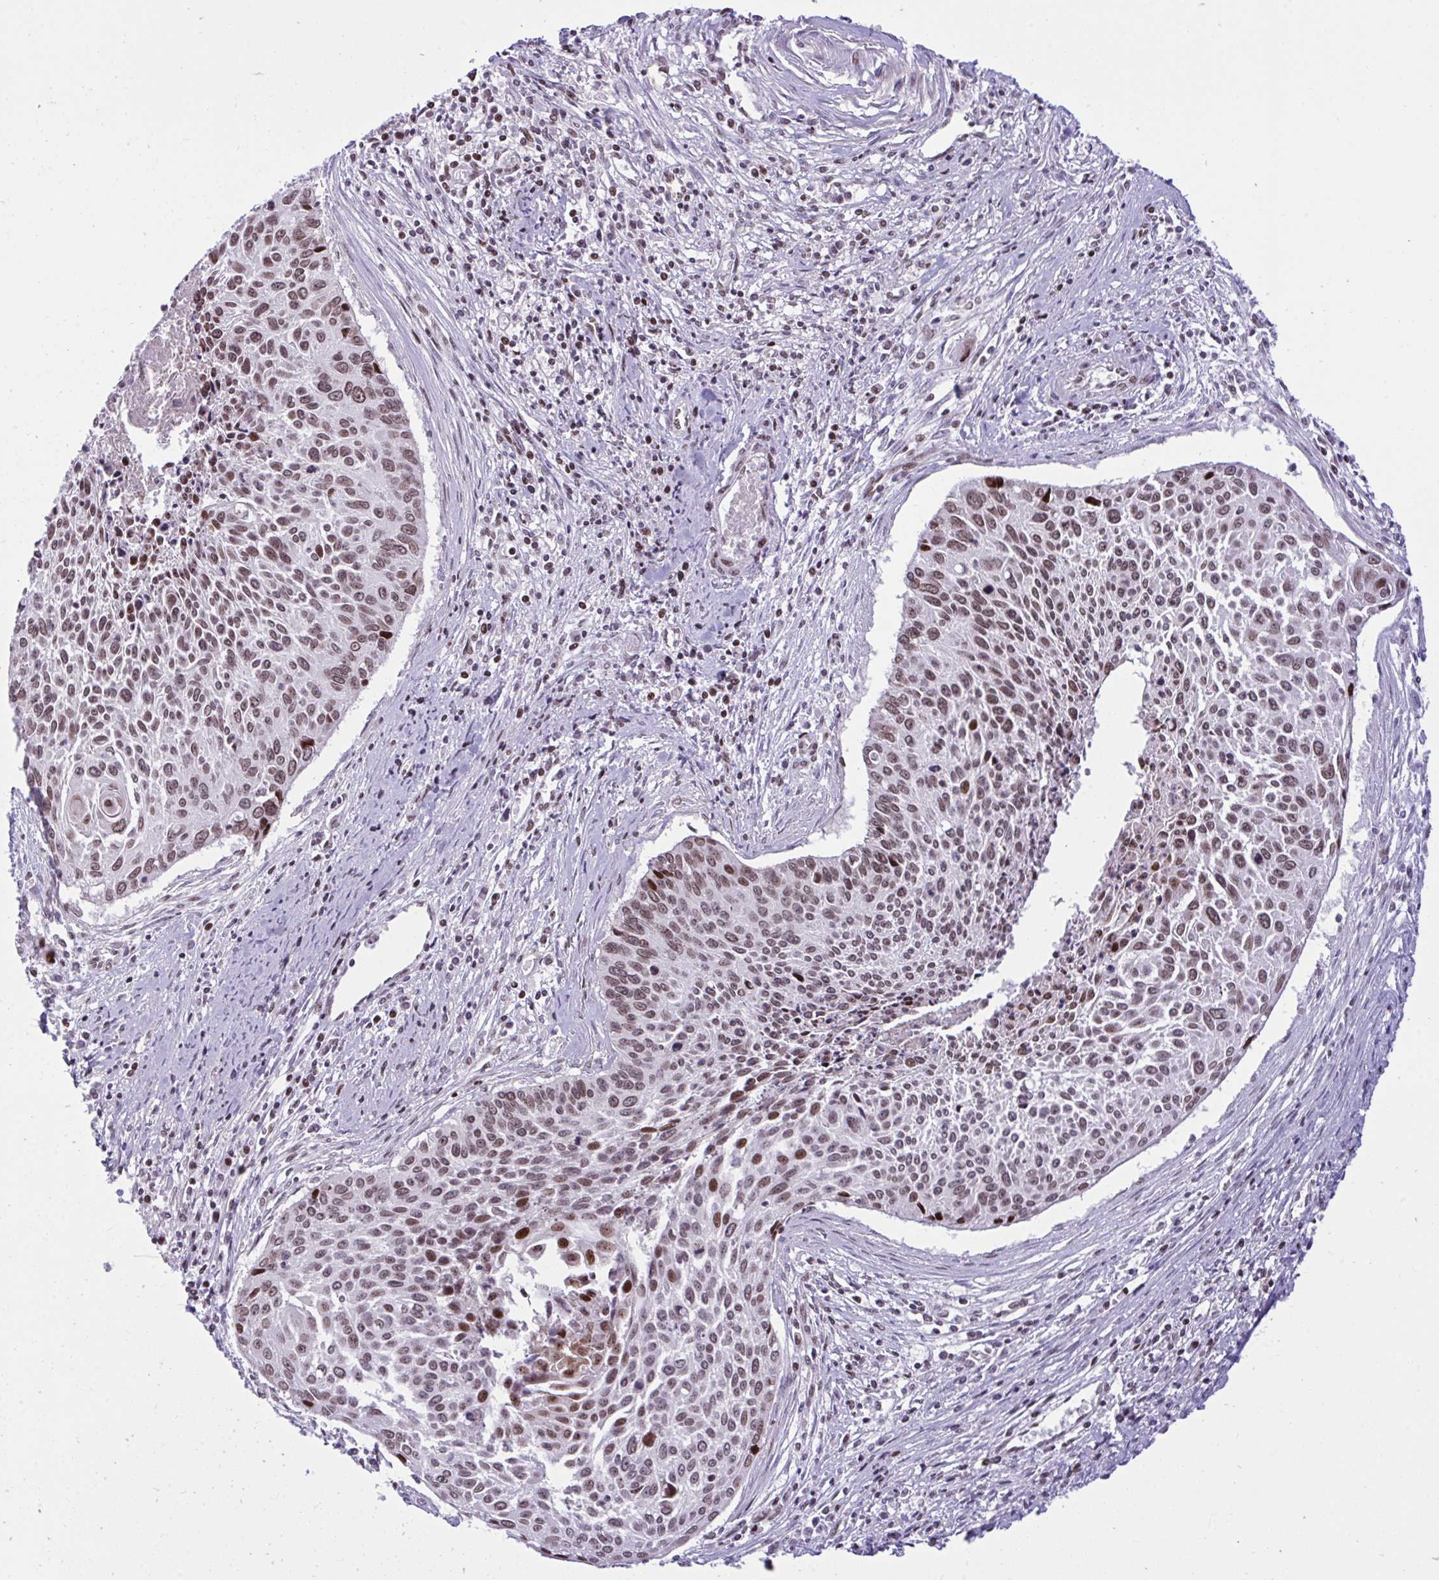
{"staining": {"intensity": "moderate", "quantity": ">75%", "location": "nuclear"}, "tissue": "cervical cancer", "cell_type": "Tumor cells", "image_type": "cancer", "snomed": [{"axis": "morphology", "description": "Squamous cell carcinoma, NOS"}, {"axis": "topography", "description": "Cervix"}], "caption": "Moderate nuclear expression for a protein is seen in approximately >75% of tumor cells of squamous cell carcinoma (cervical) using IHC.", "gene": "ZFHX3", "patient": {"sex": "female", "age": 55}}